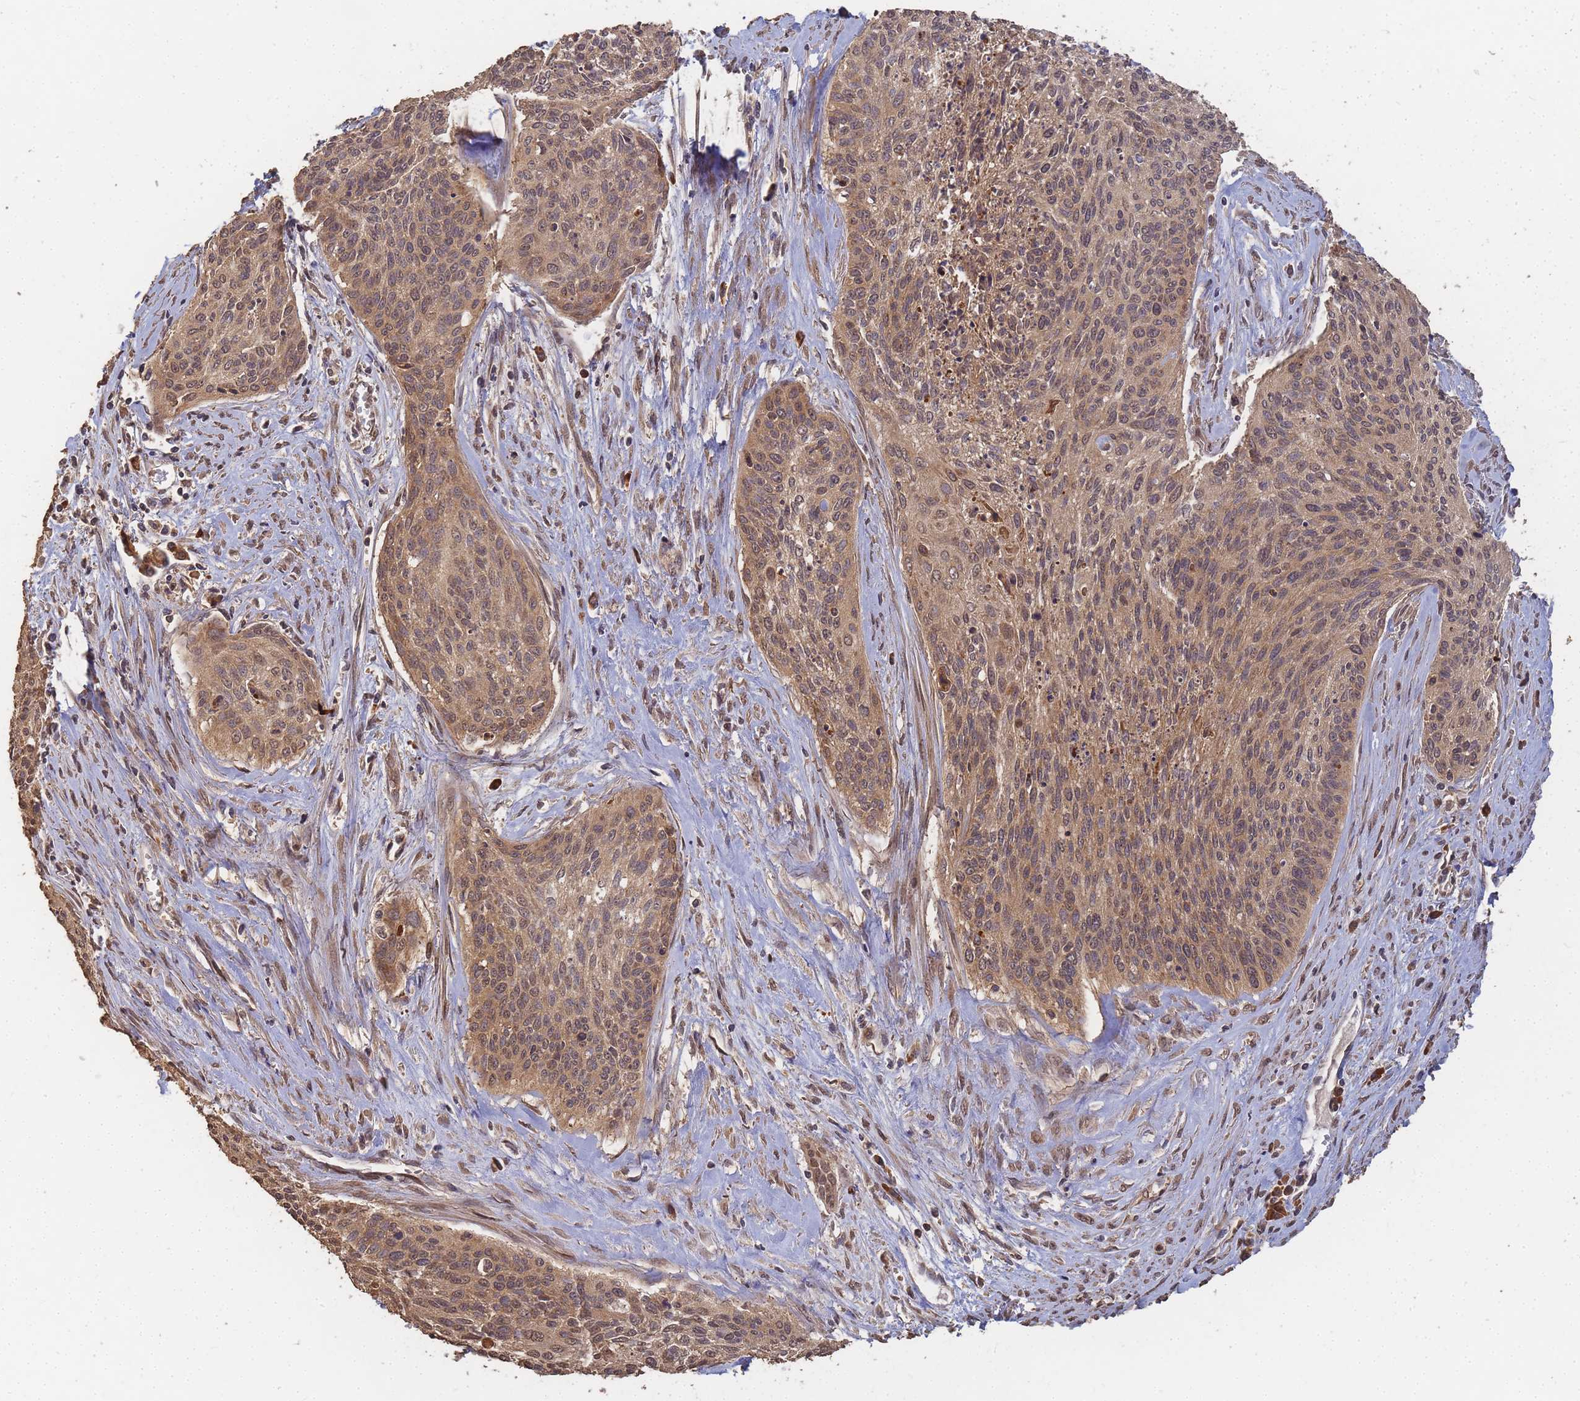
{"staining": {"intensity": "moderate", "quantity": ">75%", "location": "cytoplasmic/membranous,nuclear"}, "tissue": "cervical cancer", "cell_type": "Tumor cells", "image_type": "cancer", "snomed": [{"axis": "morphology", "description": "Squamous cell carcinoma, NOS"}, {"axis": "topography", "description": "Cervix"}], "caption": "This image shows IHC staining of human cervical cancer, with medium moderate cytoplasmic/membranous and nuclear positivity in approximately >75% of tumor cells.", "gene": "ALKBH1", "patient": {"sex": "female", "age": 55}}